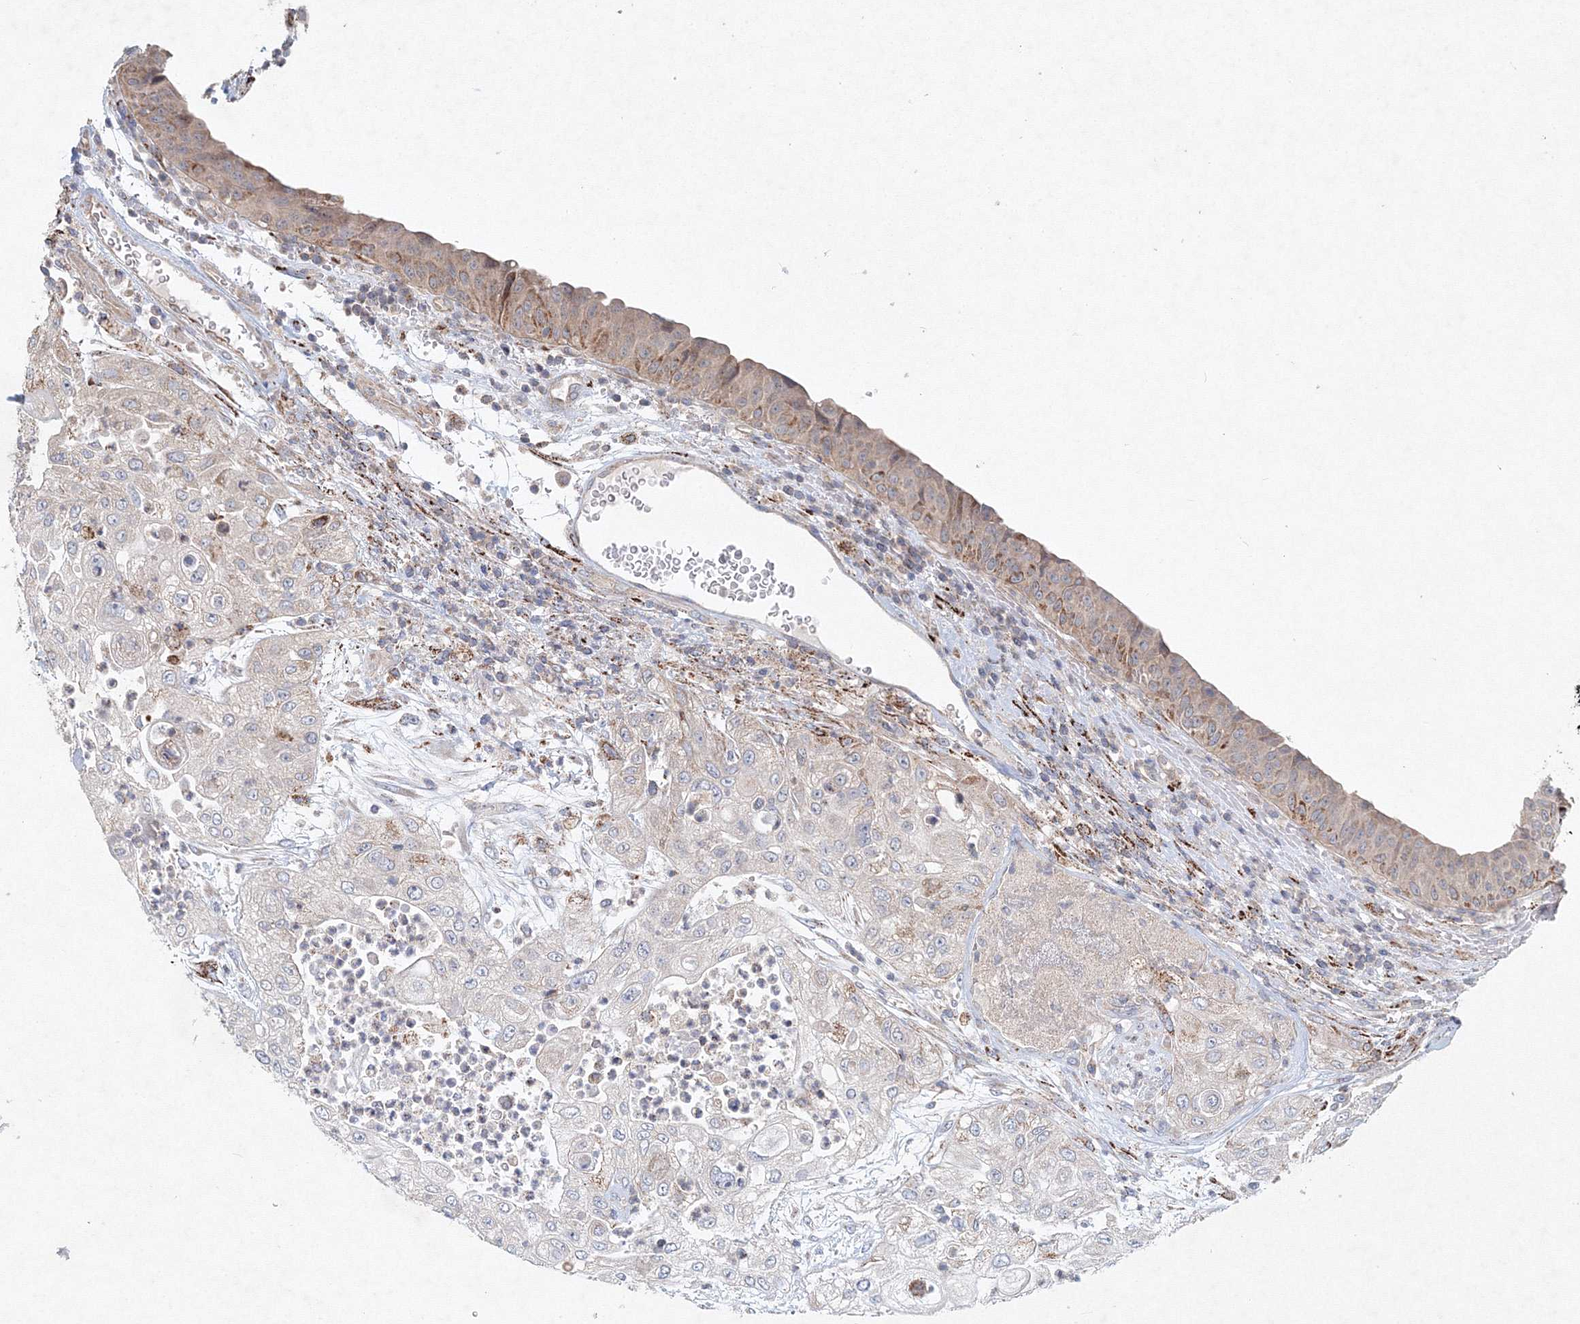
{"staining": {"intensity": "negative", "quantity": "none", "location": "none"}, "tissue": "urothelial cancer", "cell_type": "Tumor cells", "image_type": "cancer", "snomed": [{"axis": "morphology", "description": "Urothelial carcinoma, High grade"}, {"axis": "topography", "description": "Urinary bladder"}], "caption": "DAB immunohistochemical staining of urothelial carcinoma (high-grade) shows no significant staining in tumor cells. (DAB (3,3'-diaminobenzidine) immunohistochemistry (IHC) with hematoxylin counter stain).", "gene": "WDR49", "patient": {"sex": "female", "age": 79}}